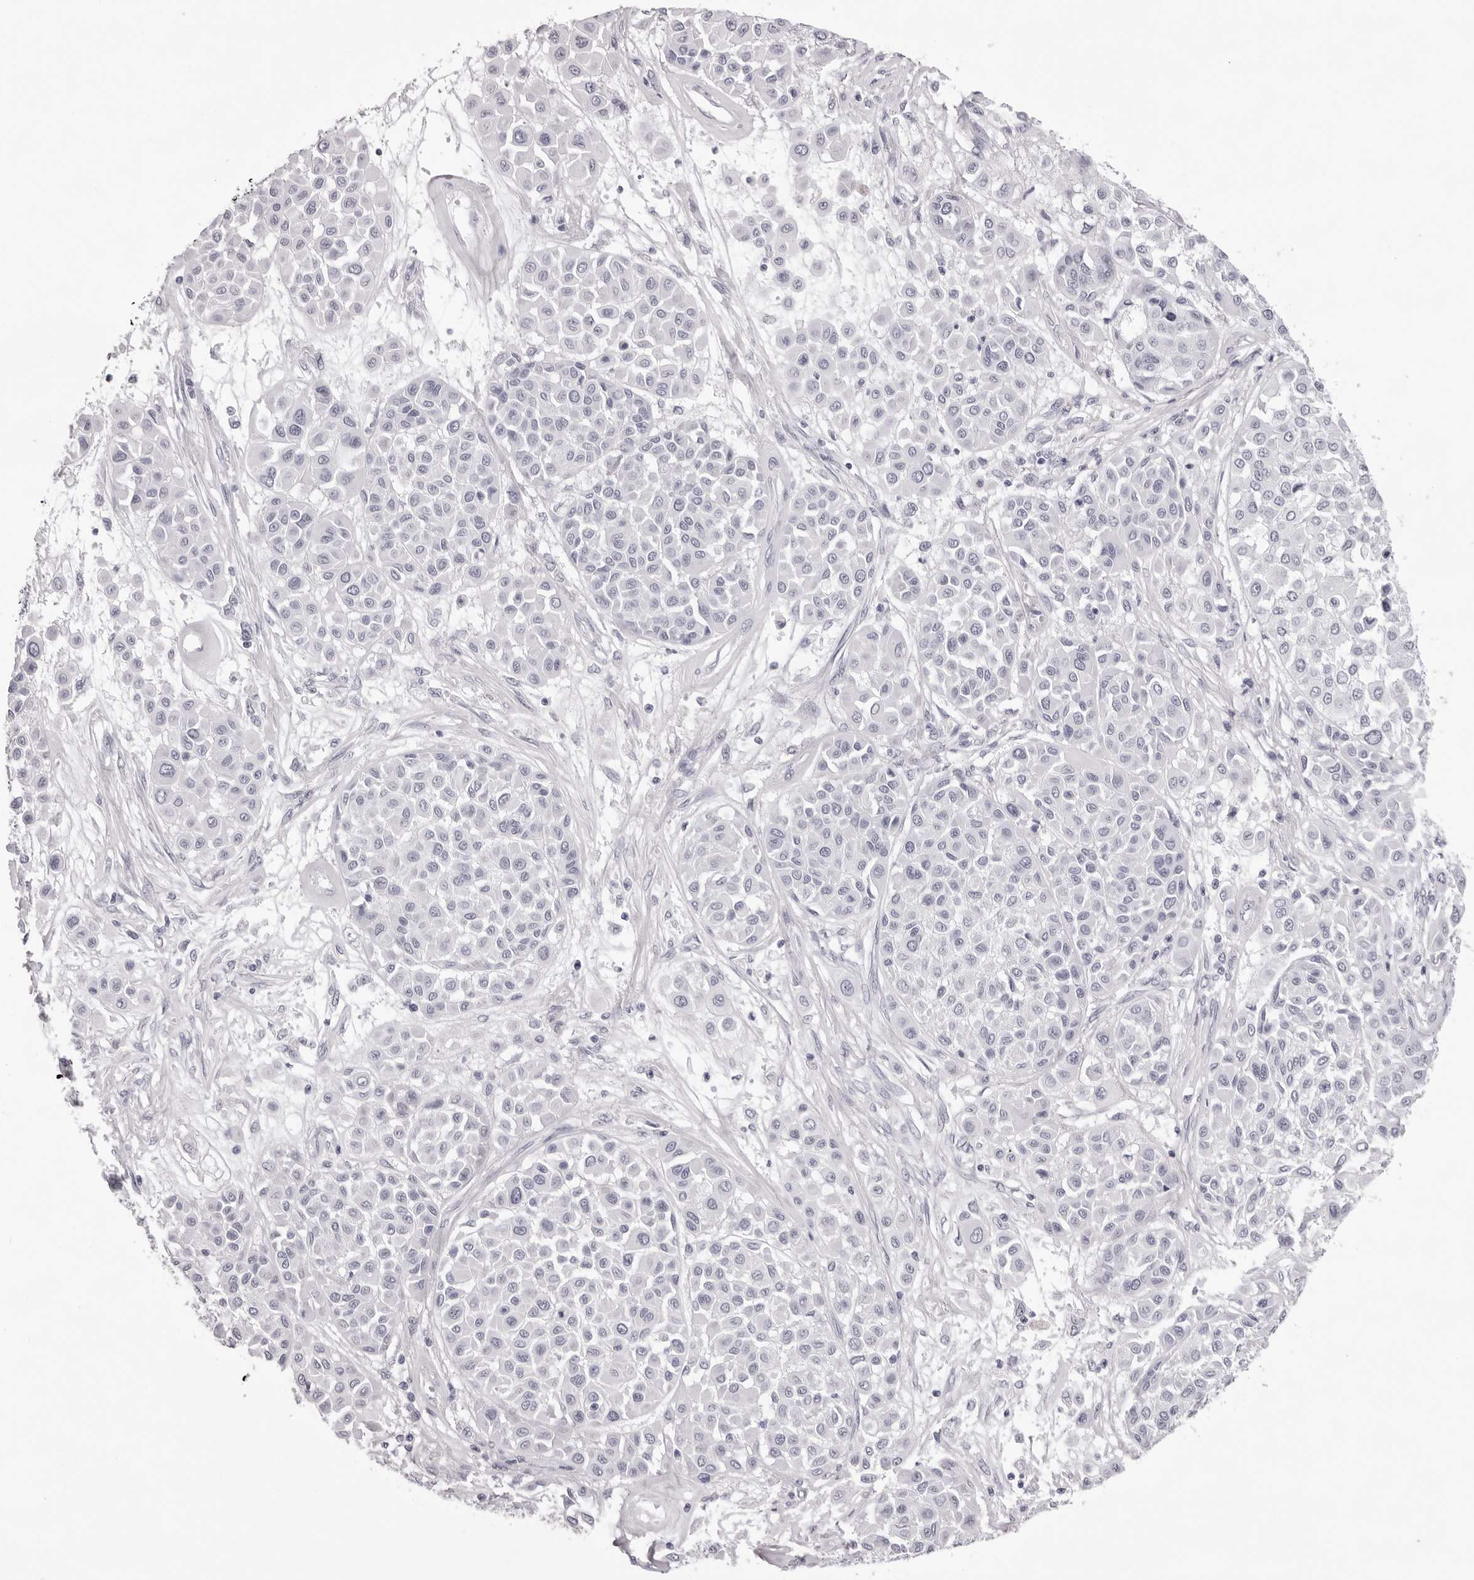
{"staining": {"intensity": "negative", "quantity": "none", "location": "none"}, "tissue": "melanoma", "cell_type": "Tumor cells", "image_type": "cancer", "snomed": [{"axis": "morphology", "description": "Malignant melanoma, Metastatic site"}, {"axis": "topography", "description": "Soft tissue"}], "caption": "A high-resolution image shows immunohistochemistry staining of malignant melanoma (metastatic site), which exhibits no significant positivity in tumor cells.", "gene": "SPTA1", "patient": {"sex": "male", "age": 41}}